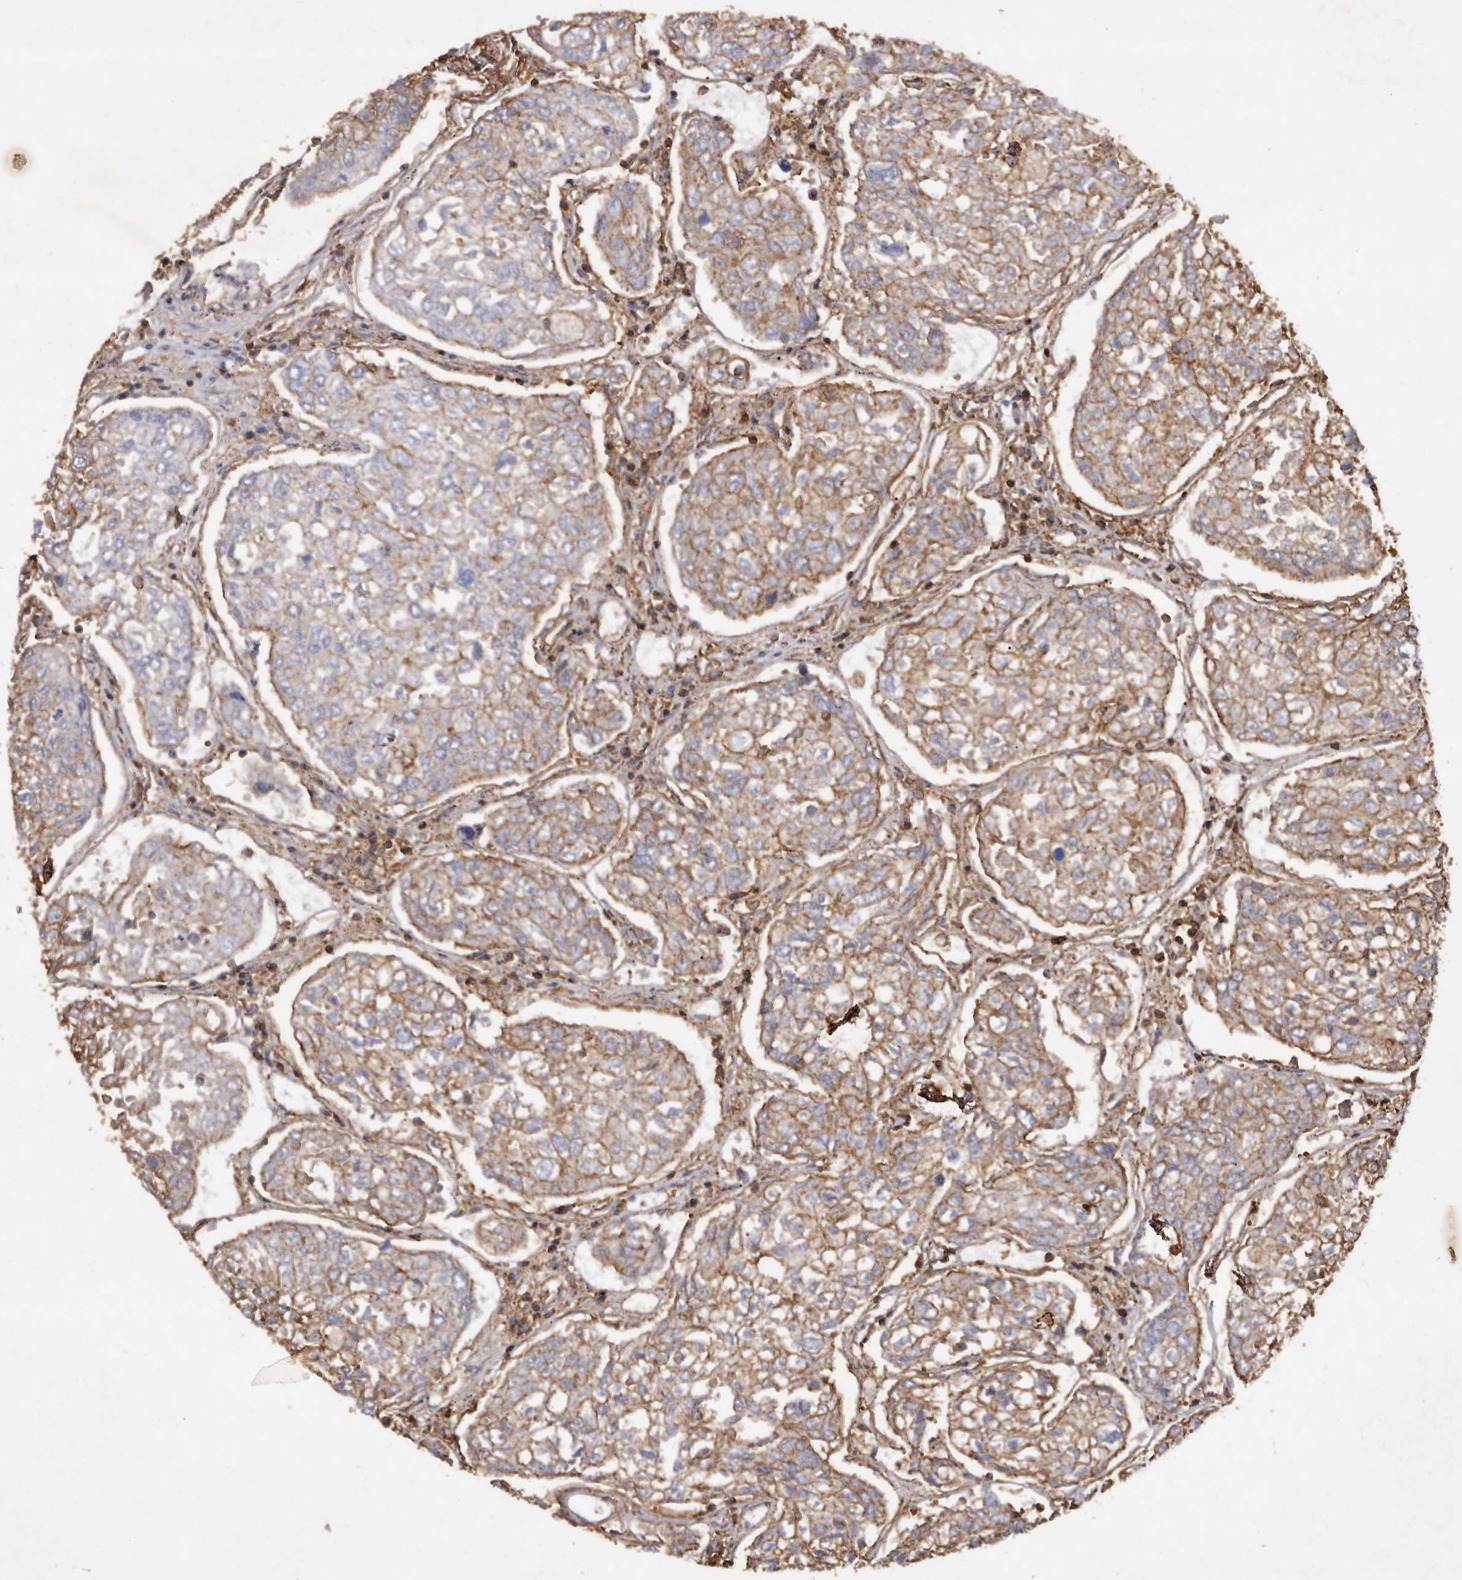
{"staining": {"intensity": "moderate", "quantity": ">75%", "location": "cytoplasmic/membranous"}, "tissue": "urothelial cancer", "cell_type": "Tumor cells", "image_type": "cancer", "snomed": [{"axis": "morphology", "description": "Urothelial carcinoma, High grade"}, {"axis": "topography", "description": "Lymph node"}, {"axis": "topography", "description": "Urinary bladder"}], "caption": "Urothelial cancer stained for a protein (brown) shows moderate cytoplasmic/membranous positive expression in approximately >75% of tumor cells.", "gene": "COQ8B", "patient": {"sex": "male", "age": 51}}